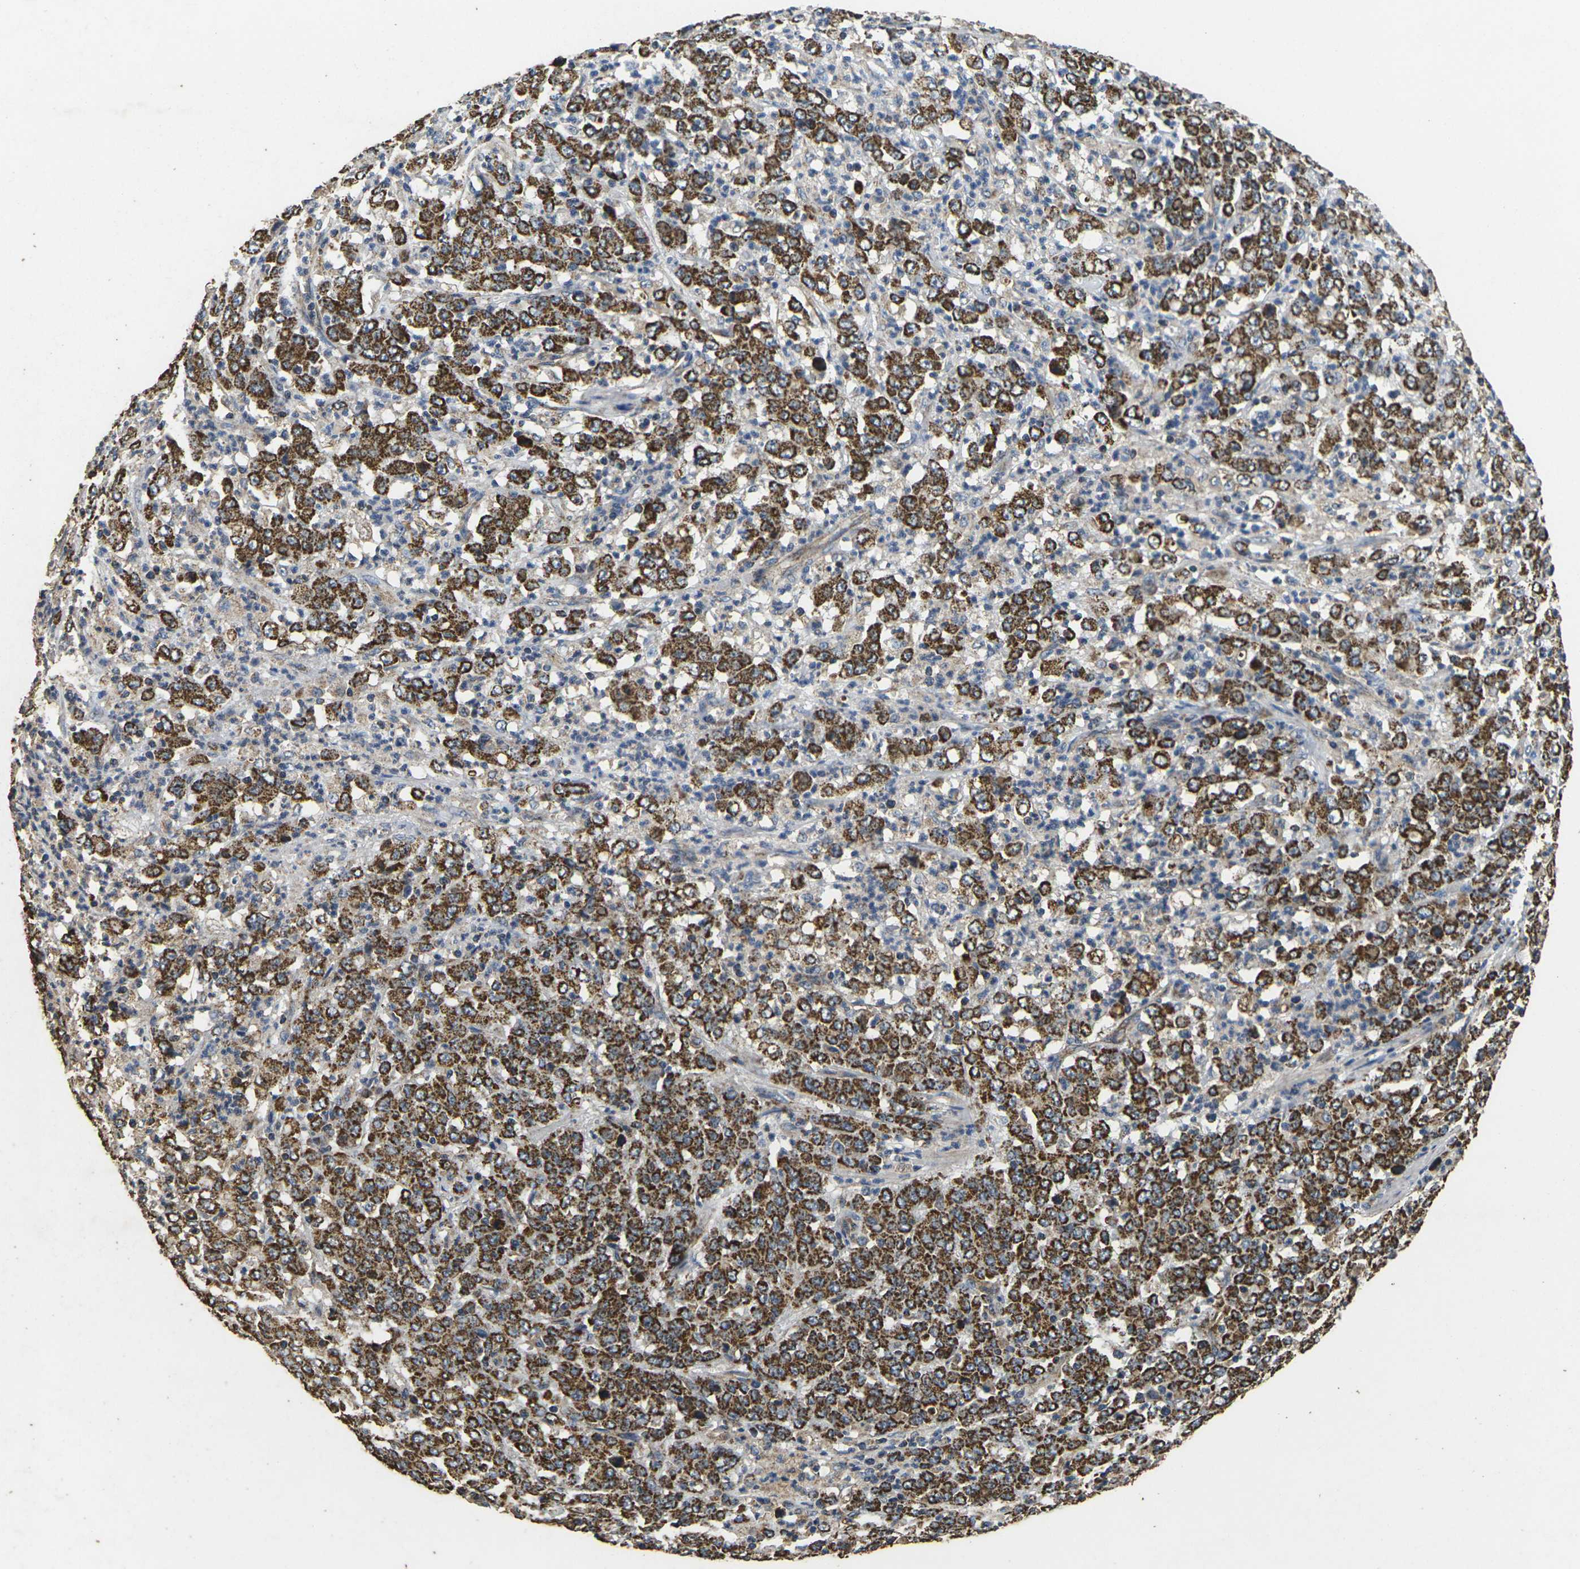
{"staining": {"intensity": "strong", "quantity": ">75%", "location": "cytoplasmic/membranous"}, "tissue": "stomach cancer", "cell_type": "Tumor cells", "image_type": "cancer", "snomed": [{"axis": "morphology", "description": "Adenocarcinoma, NOS"}, {"axis": "topography", "description": "Stomach, lower"}], "caption": "Immunohistochemistry (IHC) histopathology image of neoplastic tissue: human adenocarcinoma (stomach) stained using immunohistochemistry displays high levels of strong protein expression localized specifically in the cytoplasmic/membranous of tumor cells, appearing as a cytoplasmic/membranous brown color.", "gene": "MAPK11", "patient": {"sex": "female", "age": 71}}